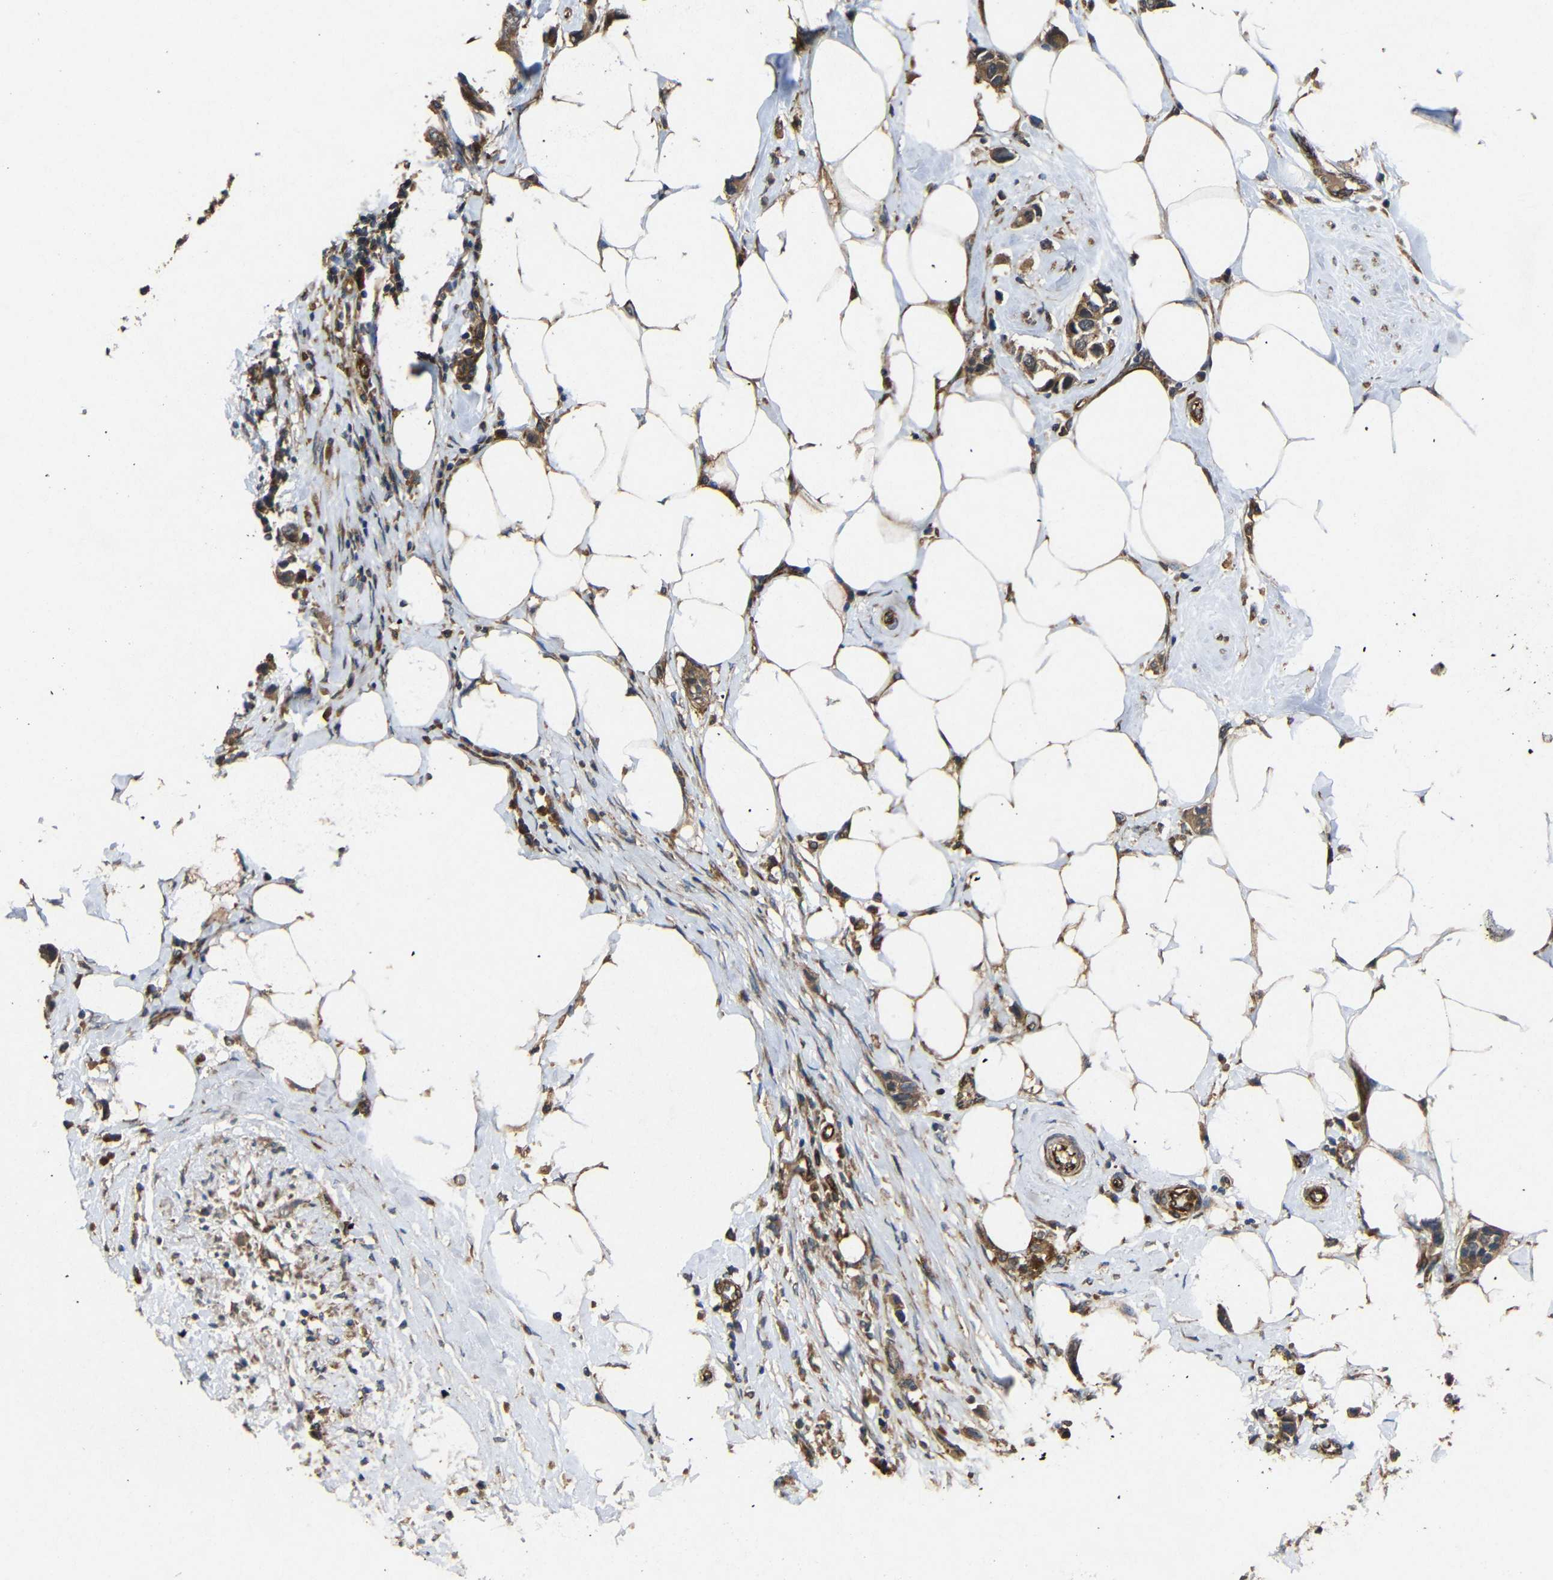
{"staining": {"intensity": "moderate", "quantity": ">75%", "location": "cytoplasmic/membranous"}, "tissue": "breast cancer", "cell_type": "Tumor cells", "image_type": "cancer", "snomed": [{"axis": "morphology", "description": "Normal tissue, NOS"}, {"axis": "morphology", "description": "Duct carcinoma"}, {"axis": "topography", "description": "Breast"}], "caption": "Protein expression analysis of human breast intraductal carcinoma reveals moderate cytoplasmic/membranous positivity in approximately >75% of tumor cells.", "gene": "EIF2S1", "patient": {"sex": "female", "age": 50}}